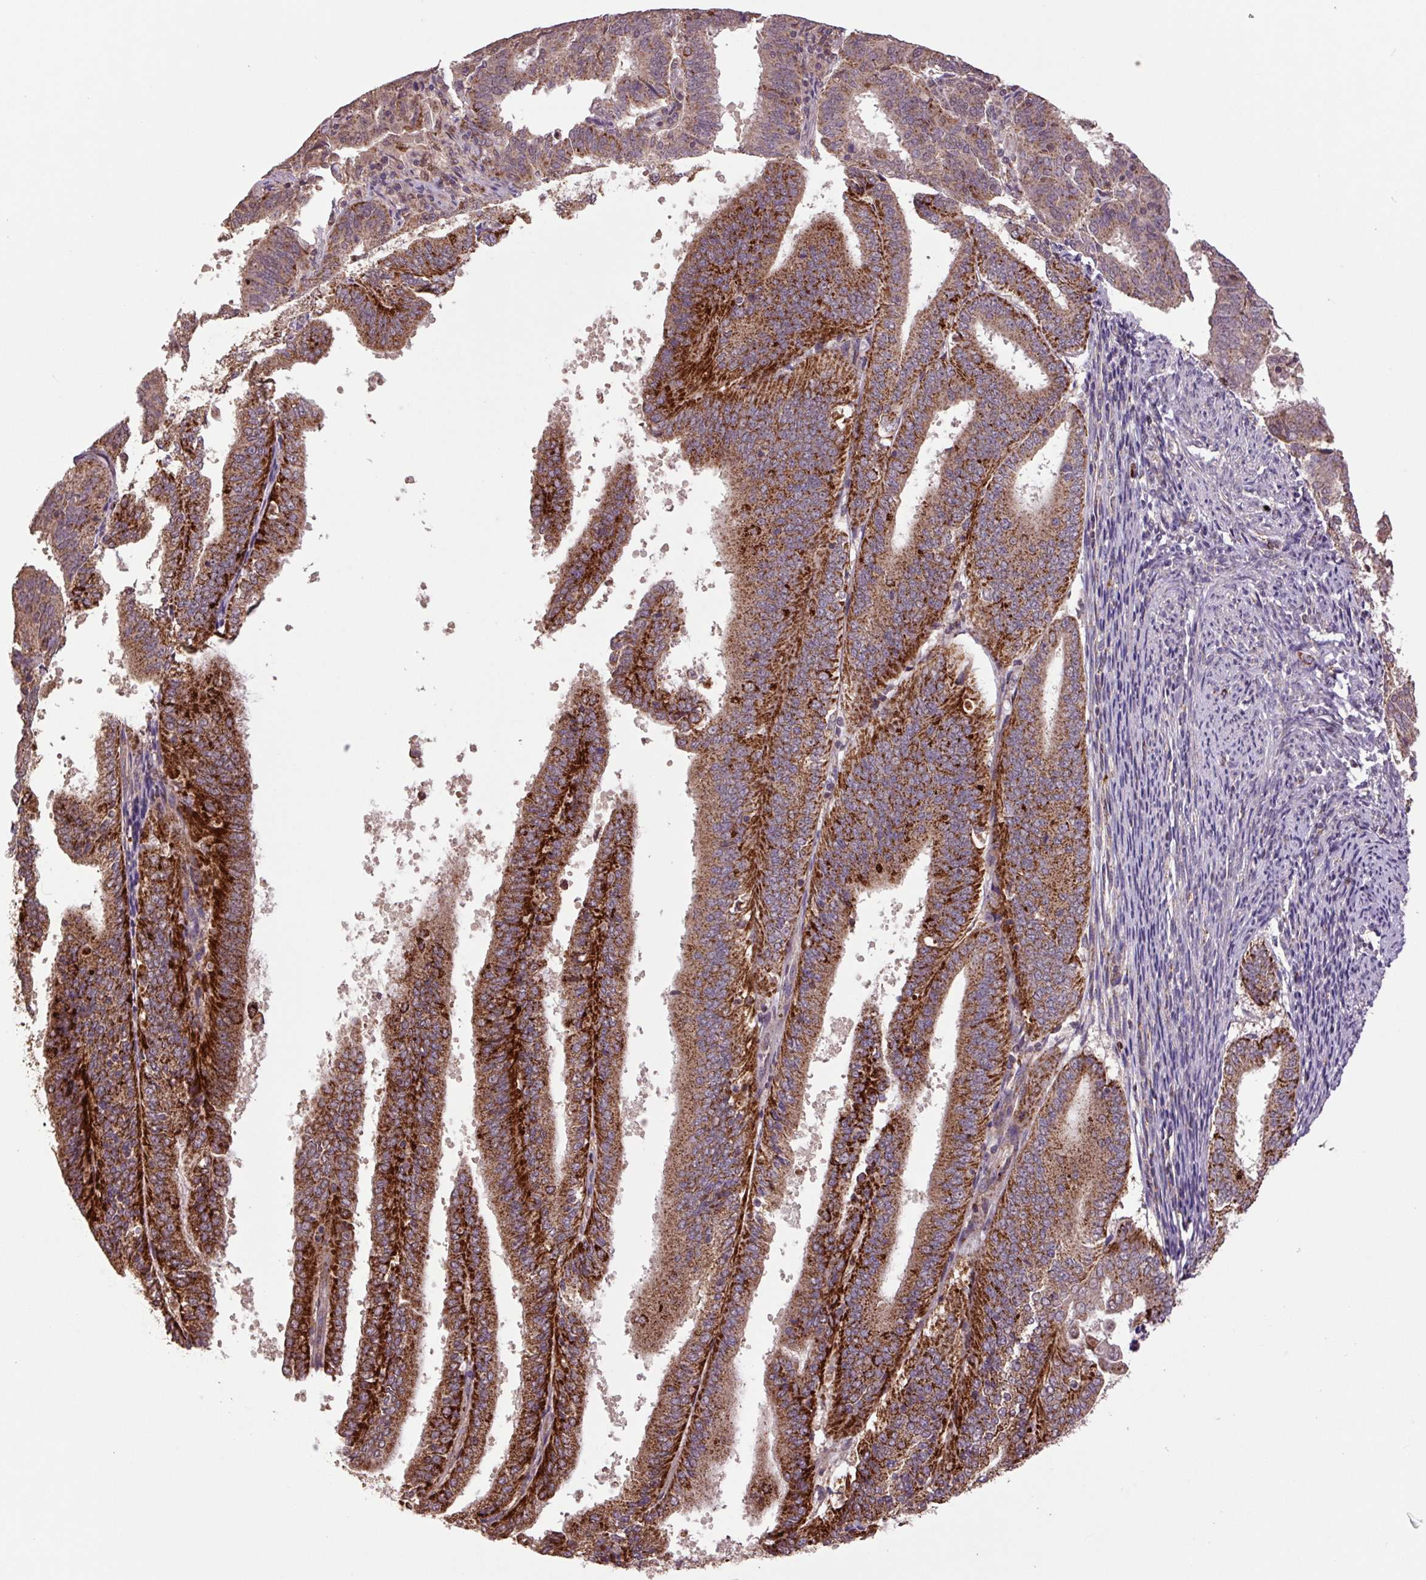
{"staining": {"intensity": "strong", "quantity": ">75%", "location": "cytoplasmic/membranous"}, "tissue": "endometrial cancer", "cell_type": "Tumor cells", "image_type": "cancer", "snomed": [{"axis": "morphology", "description": "Adenocarcinoma, NOS"}, {"axis": "topography", "description": "Endometrium"}], "caption": "Immunohistochemistry photomicrograph of neoplastic tissue: human adenocarcinoma (endometrial) stained using immunohistochemistry shows high levels of strong protein expression localized specifically in the cytoplasmic/membranous of tumor cells, appearing as a cytoplasmic/membranous brown color.", "gene": "TMEM160", "patient": {"sex": "female", "age": 63}}